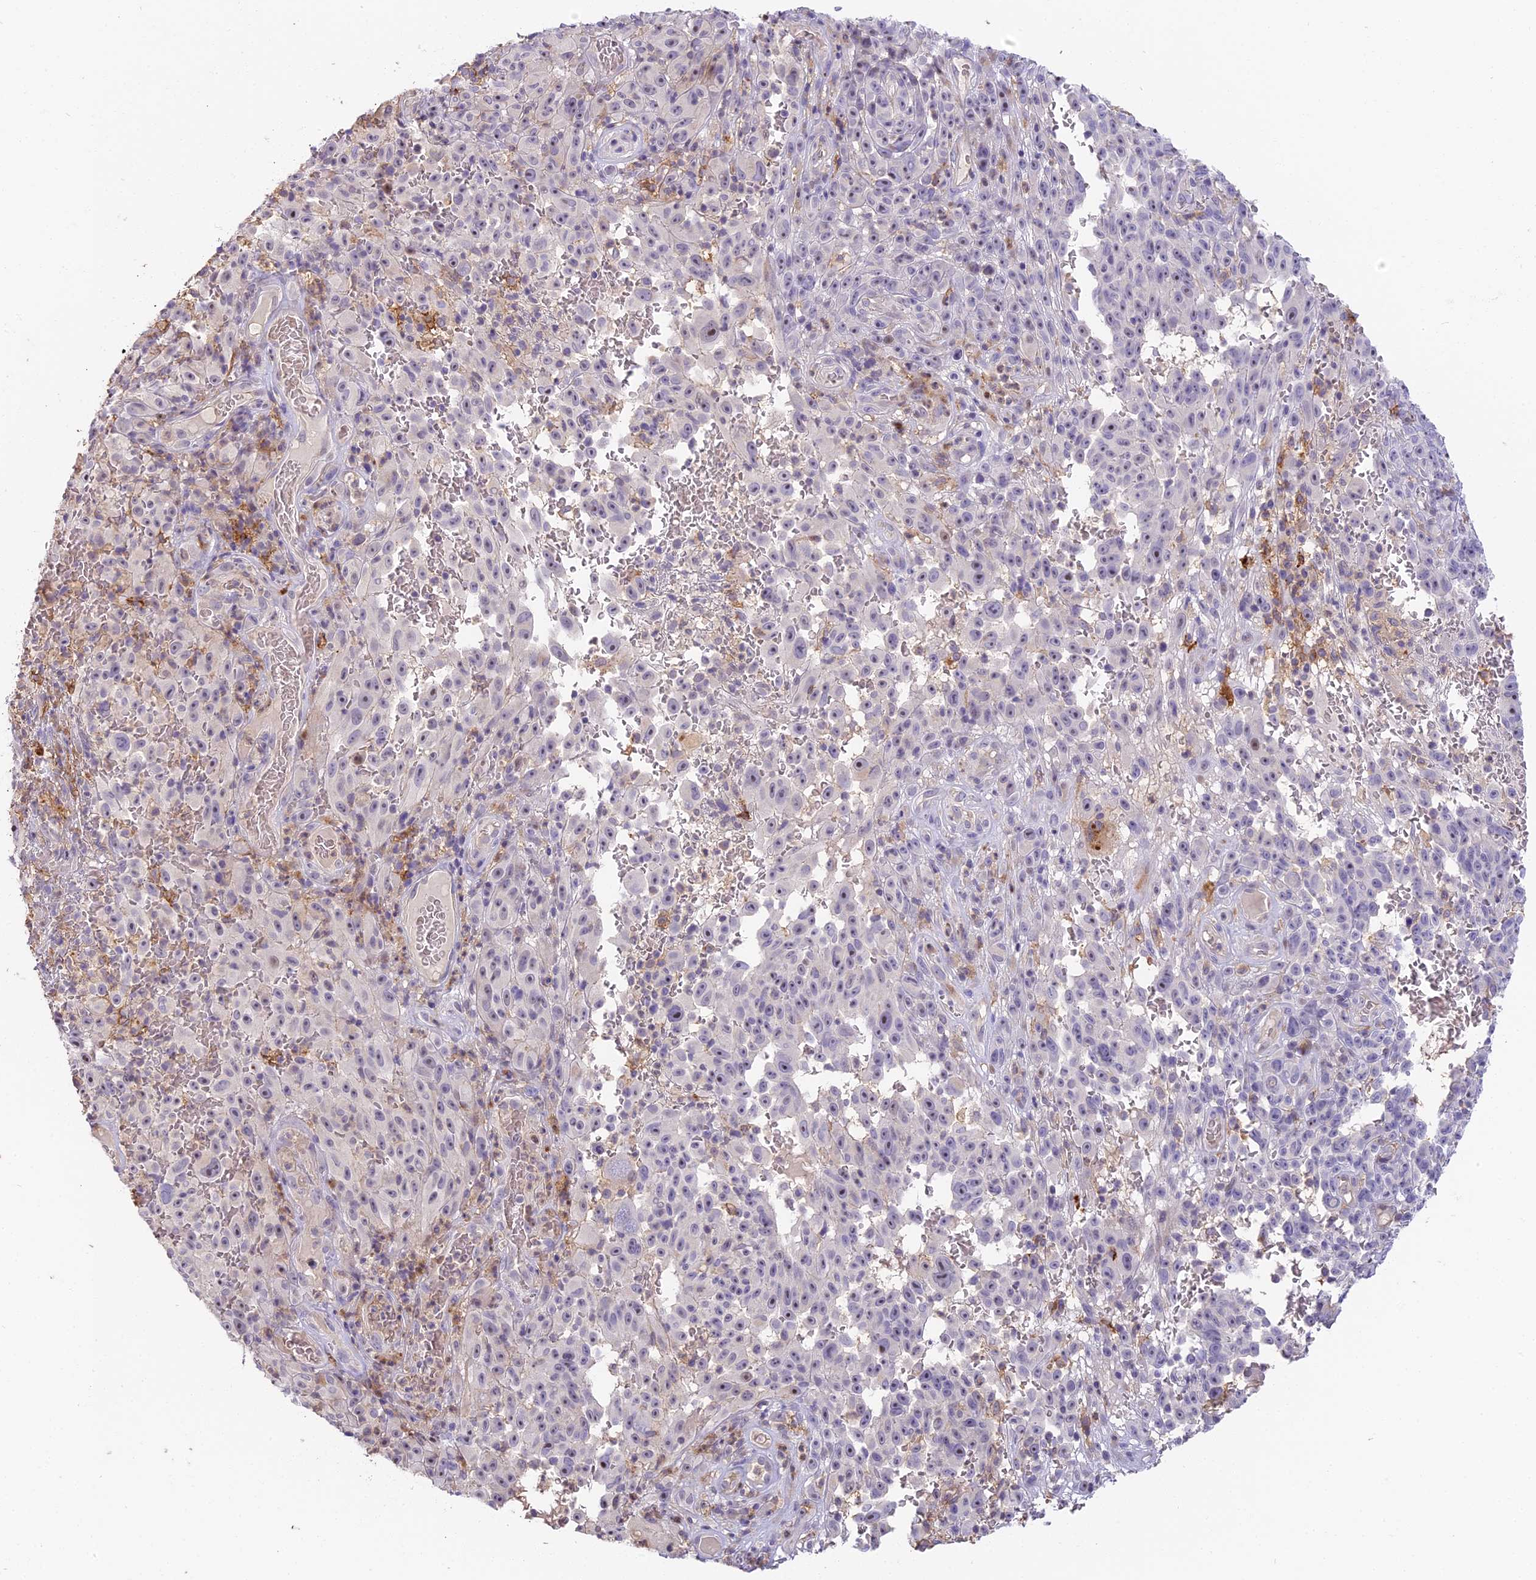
{"staining": {"intensity": "negative", "quantity": "none", "location": "none"}, "tissue": "melanoma", "cell_type": "Tumor cells", "image_type": "cancer", "snomed": [{"axis": "morphology", "description": "Malignant melanoma, NOS"}, {"axis": "topography", "description": "Skin"}], "caption": "Tumor cells are negative for protein expression in human melanoma.", "gene": "NOD2", "patient": {"sex": "female", "age": 82}}